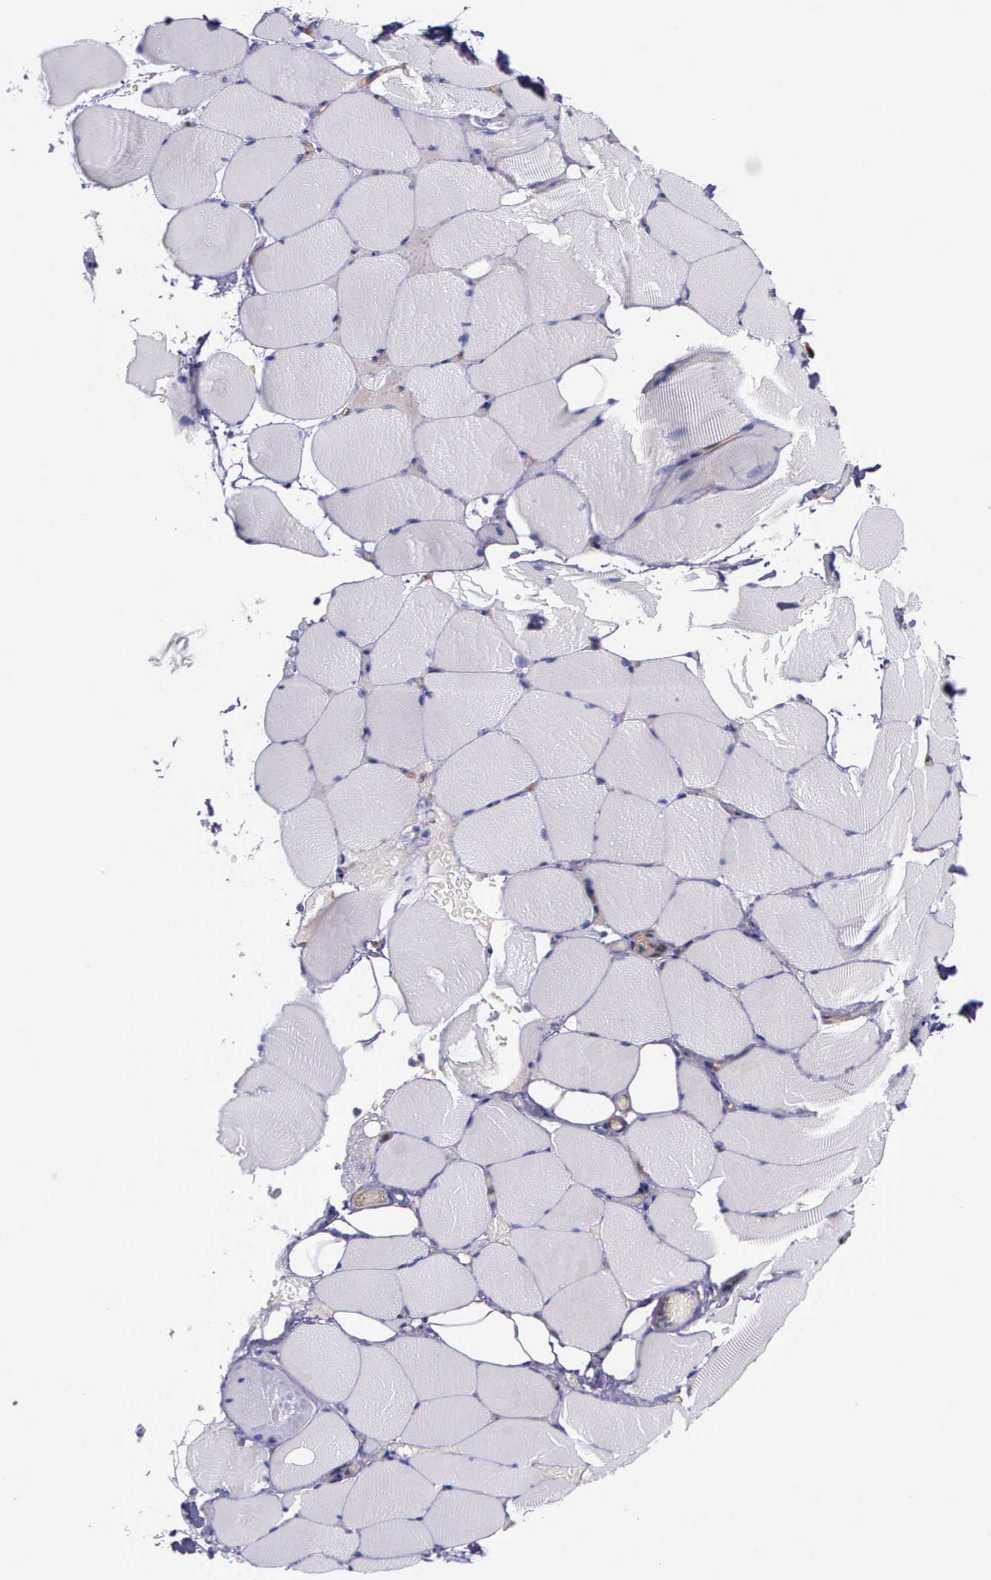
{"staining": {"intensity": "negative", "quantity": "none", "location": "none"}, "tissue": "skeletal muscle", "cell_type": "Myocytes", "image_type": "normal", "snomed": [{"axis": "morphology", "description": "Normal tissue, NOS"}, {"axis": "topography", "description": "Skeletal muscle"}, {"axis": "topography", "description": "Parathyroid gland"}], "caption": "Immunohistochemical staining of normal skeletal muscle exhibits no significant staining in myocytes.", "gene": "GMPR2", "patient": {"sex": "female", "age": 37}}